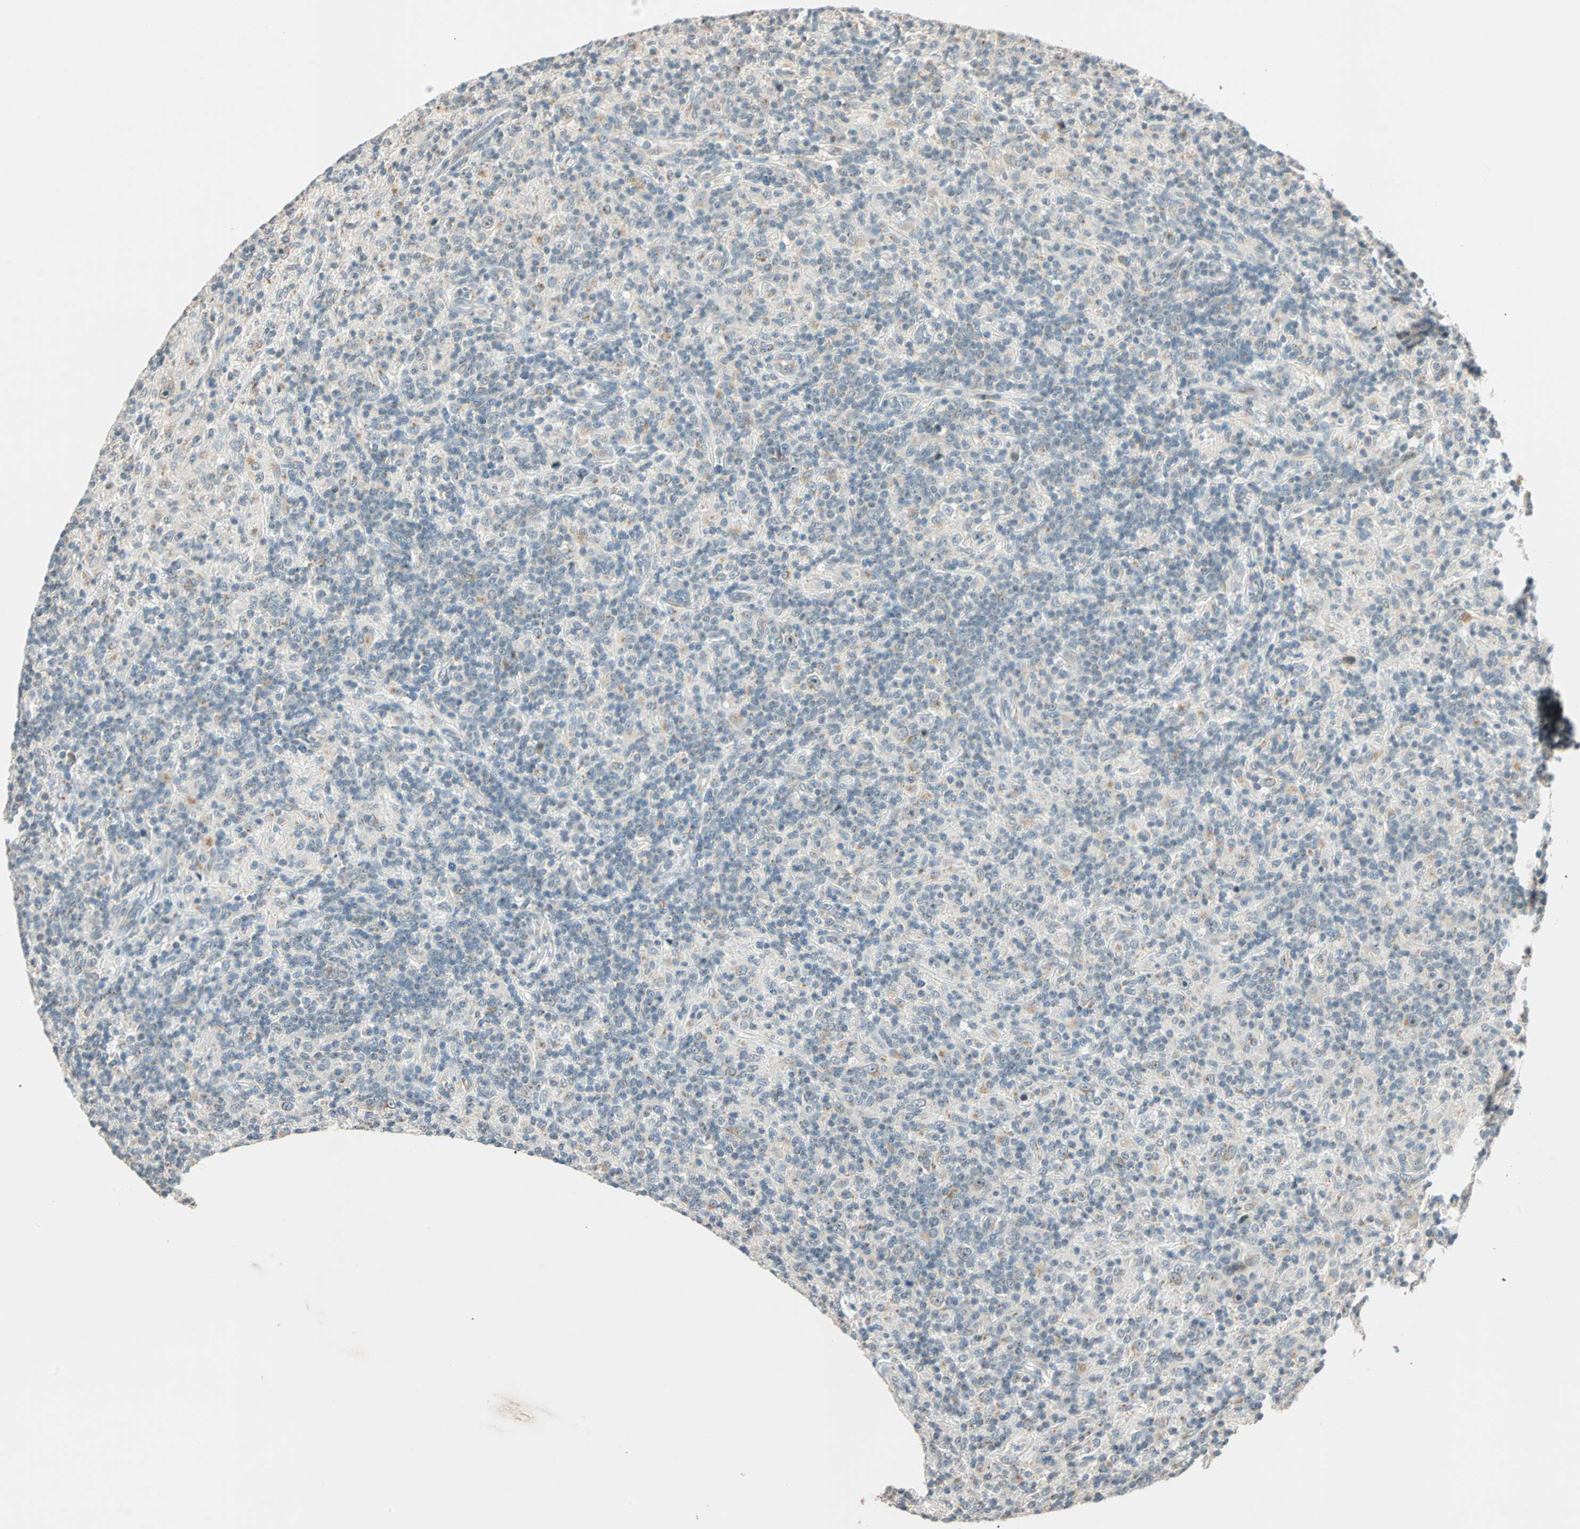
{"staining": {"intensity": "weak", "quantity": "<25%", "location": "cytoplasmic/membranous"}, "tissue": "lymphoma", "cell_type": "Tumor cells", "image_type": "cancer", "snomed": [{"axis": "morphology", "description": "Hodgkin's disease, NOS"}, {"axis": "topography", "description": "Lymph node"}], "caption": "IHC photomicrograph of neoplastic tissue: Hodgkin's disease stained with DAB shows no significant protein staining in tumor cells.", "gene": "PRDM2", "patient": {"sex": "male", "age": 70}}